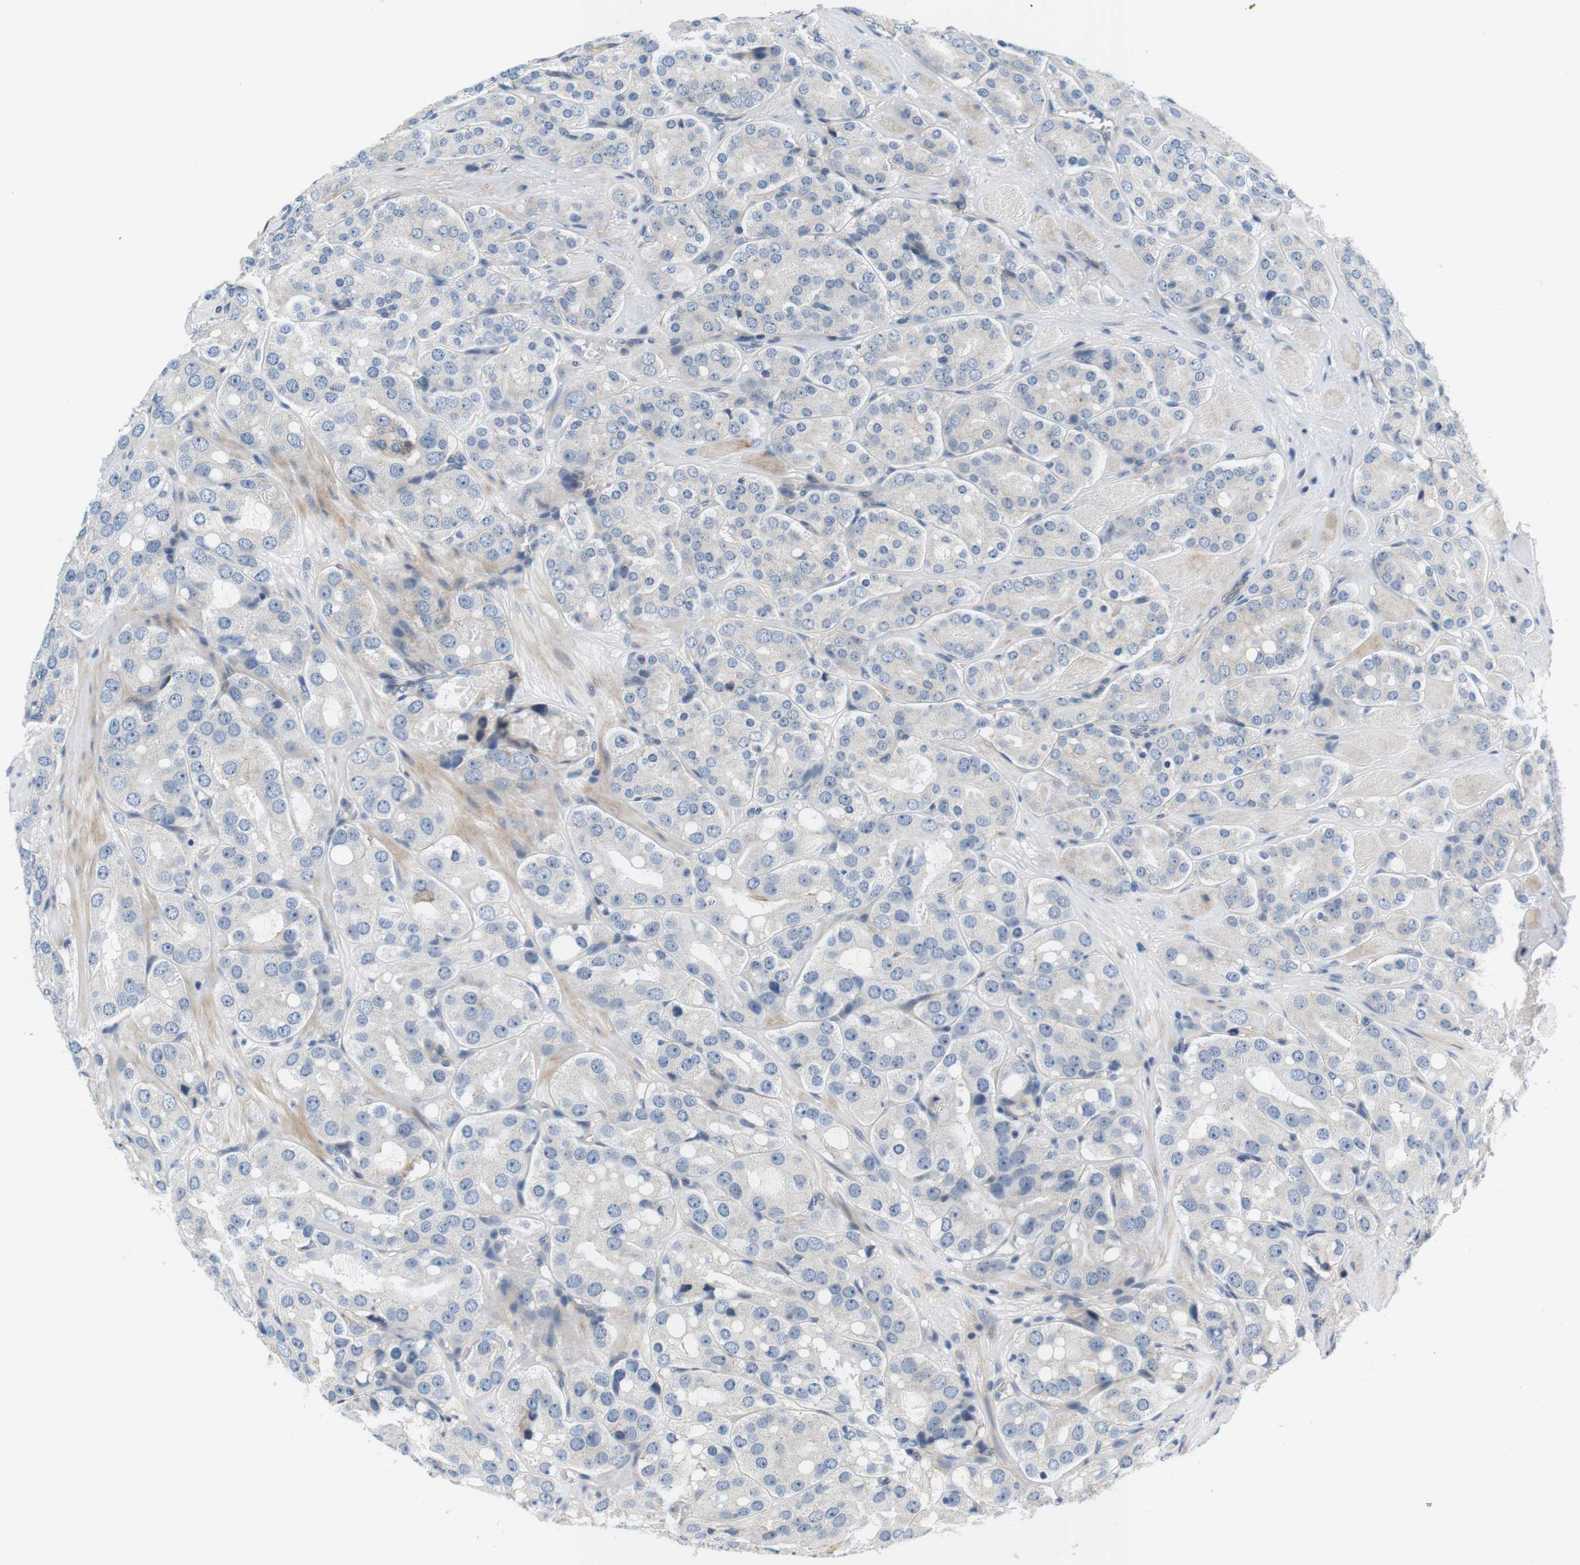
{"staining": {"intensity": "negative", "quantity": "none", "location": "none"}, "tissue": "prostate cancer", "cell_type": "Tumor cells", "image_type": "cancer", "snomed": [{"axis": "morphology", "description": "Adenocarcinoma, High grade"}, {"axis": "topography", "description": "Prostate"}], "caption": "IHC histopathology image of neoplastic tissue: human prostate cancer stained with DAB (3,3'-diaminobenzidine) demonstrates no significant protein staining in tumor cells.", "gene": "SLC30A1", "patient": {"sex": "male", "age": 65}}